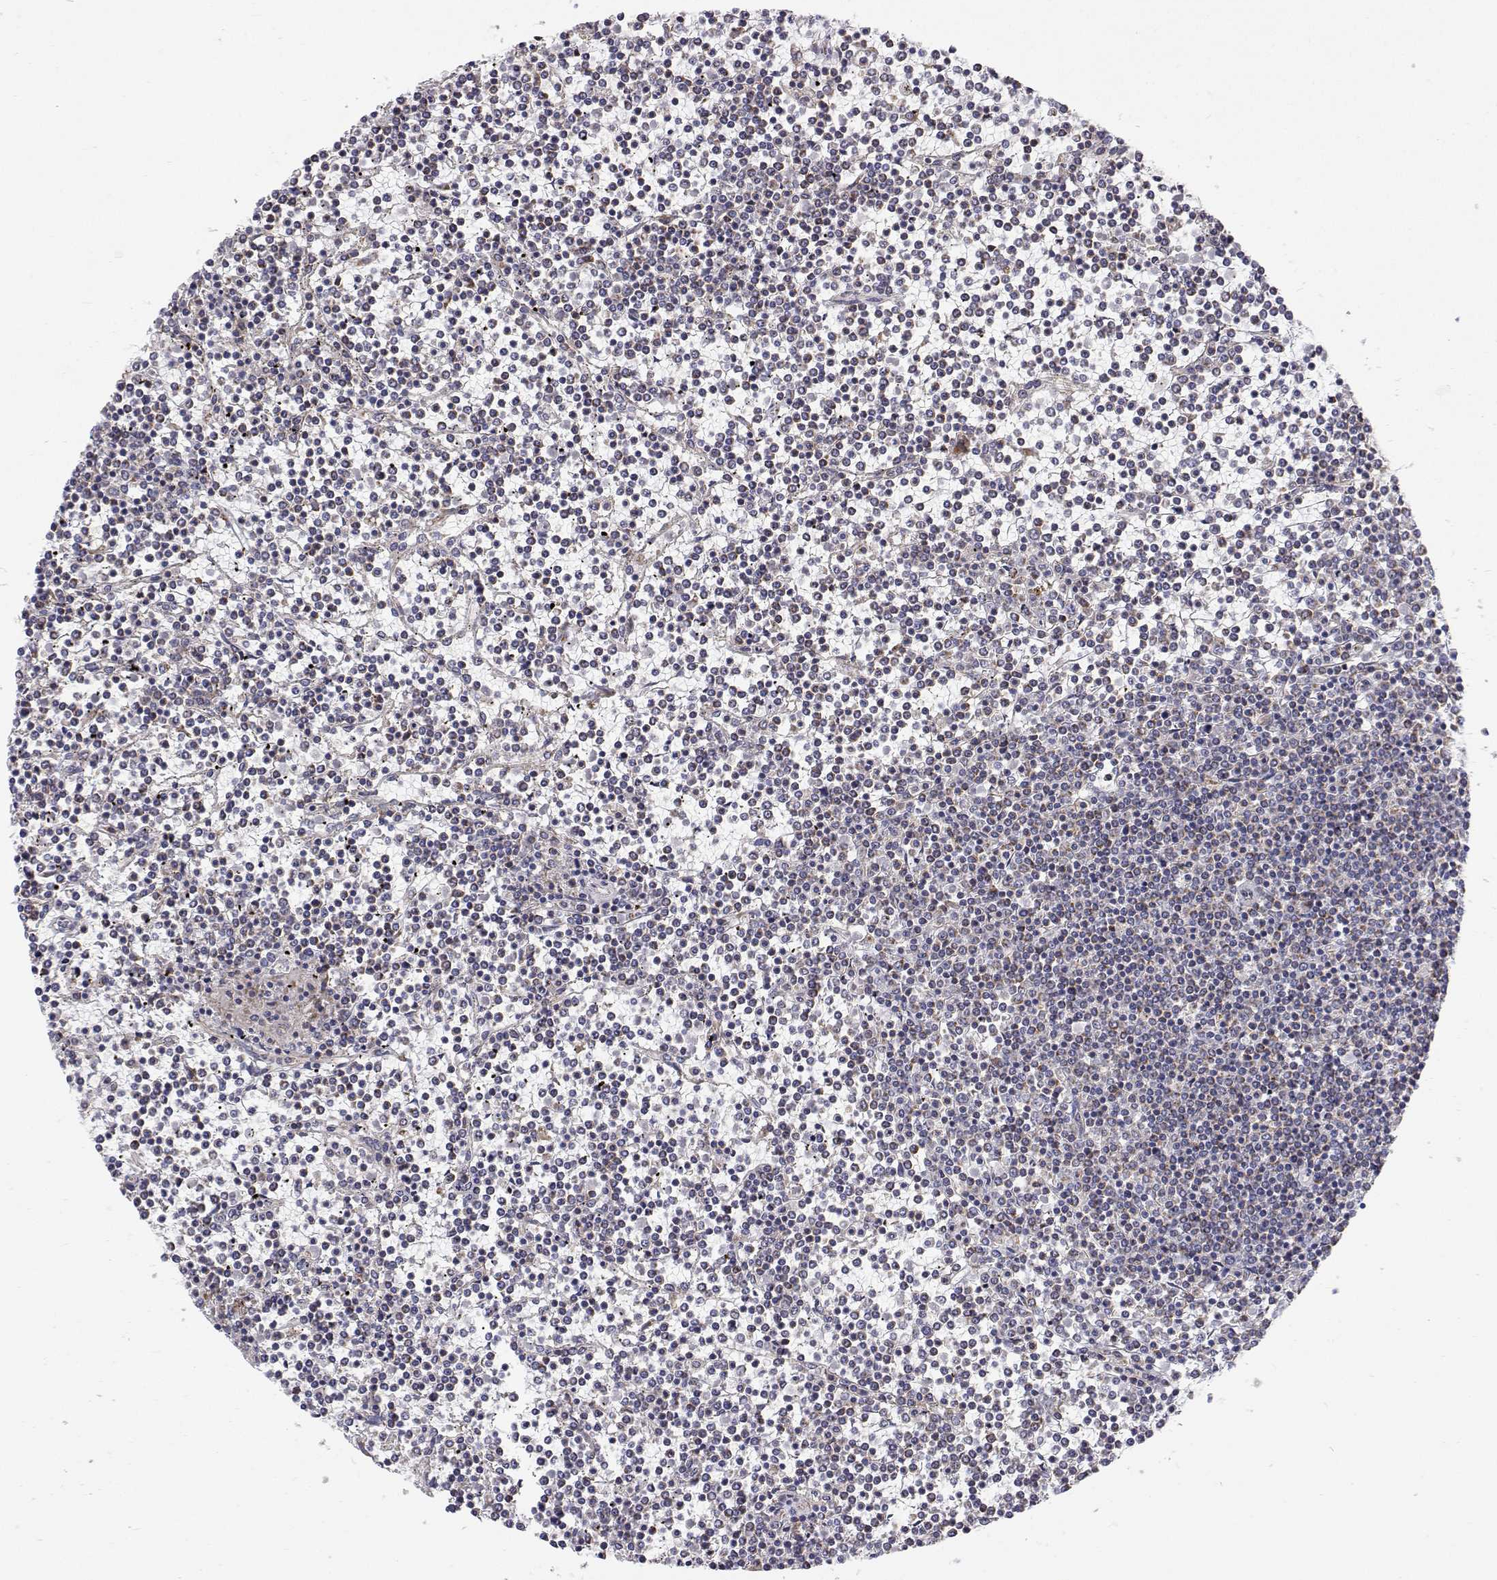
{"staining": {"intensity": "negative", "quantity": "none", "location": "none"}, "tissue": "lymphoma", "cell_type": "Tumor cells", "image_type": "cancer", "snomed": [{"axis": "morphology", "description": "Malignant lymphoma, non-Hodgkin's type, Low grade"}, {"axis": "topography", "description": "Spleen"}], "caption": "DAB immunohistochemical staining of lymphoma shows no significant expression in tumor cells. (DAB (3,3'-diaminobenzidine) immunohistochemistry, high magnification).", "gene": "SPICE1", "patient": {"sex": "female", "age": 19}}